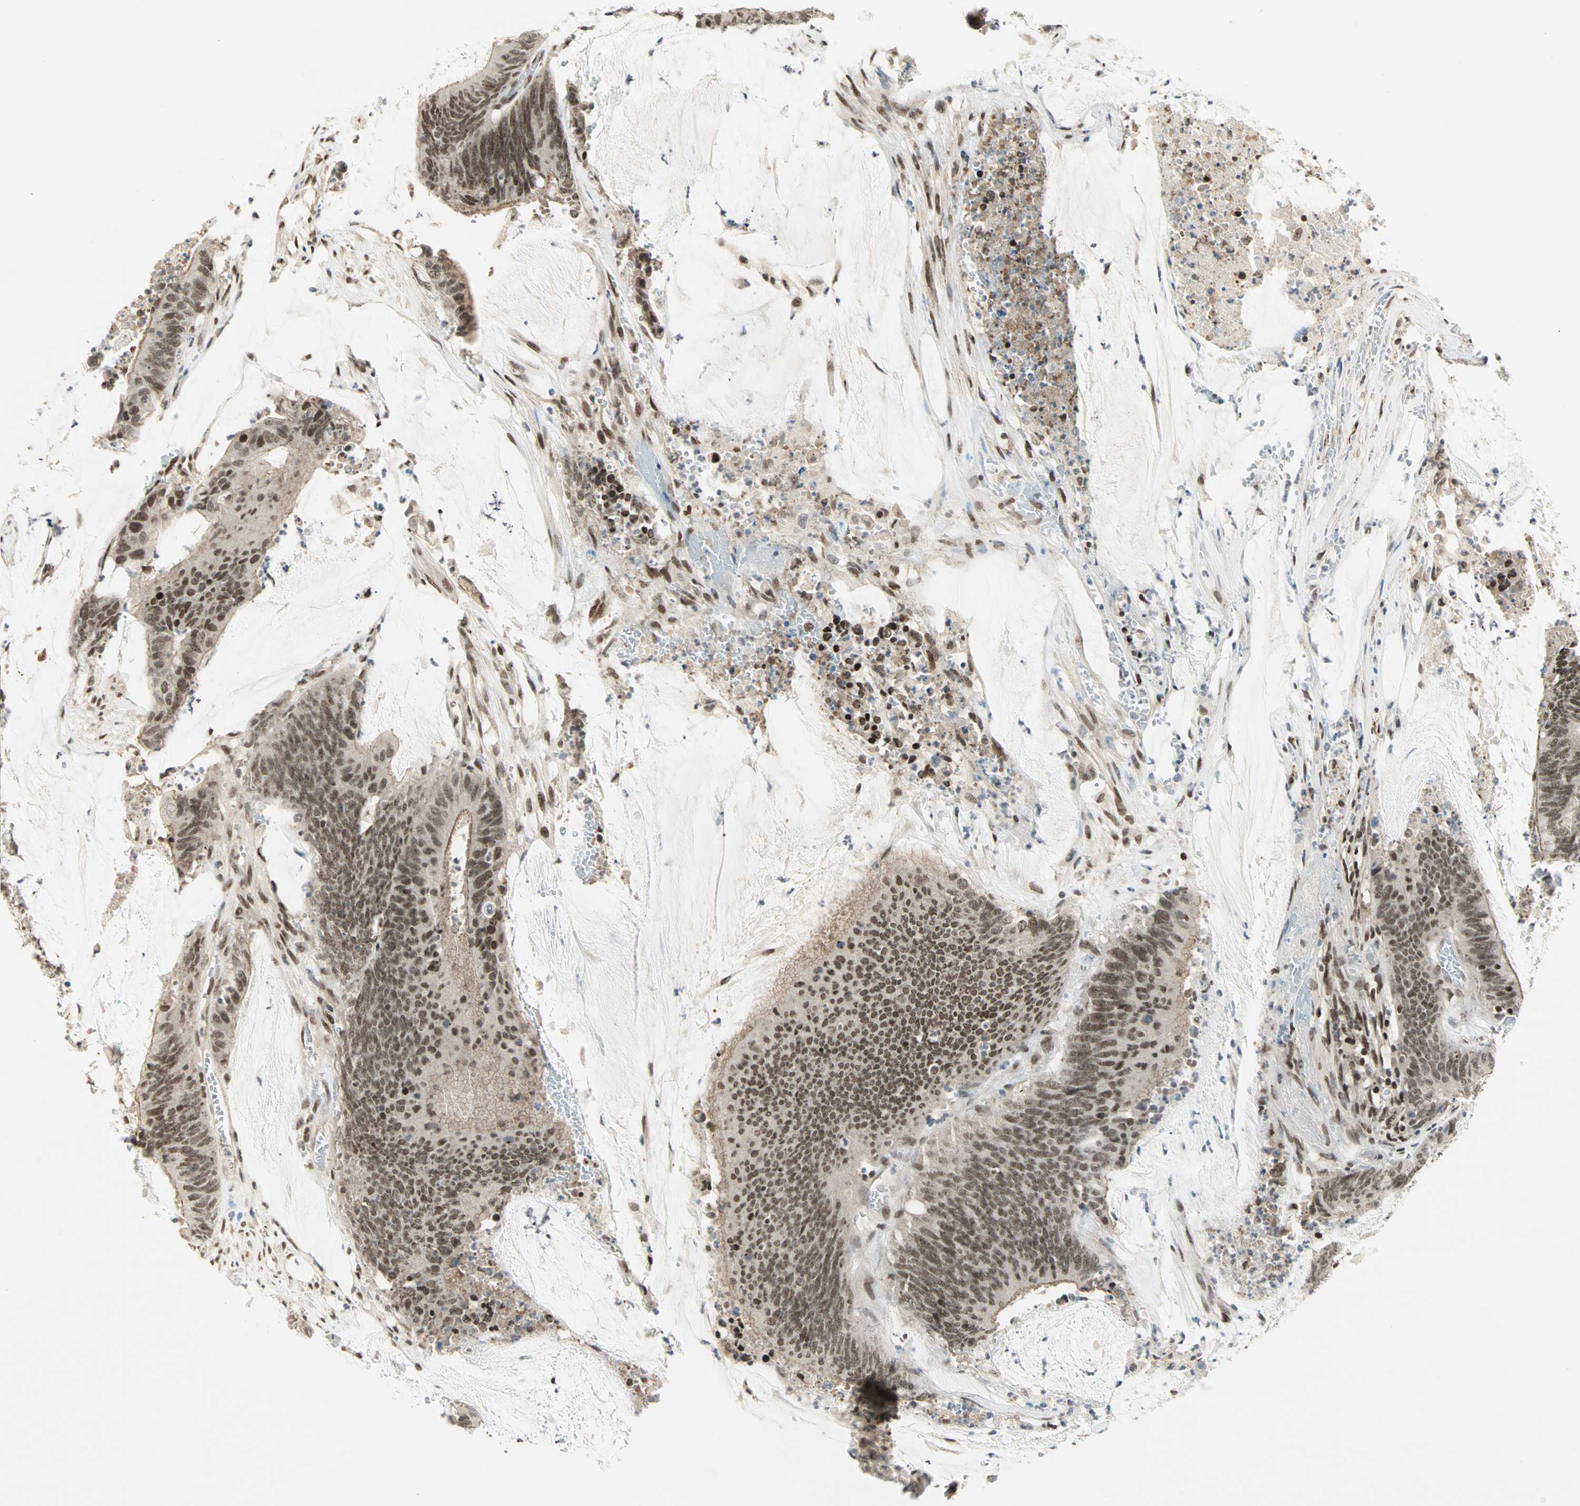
{"staining": {"intensity": "moderate", "quantity": ">75%", "location": "nuclear"}, "tissue": "colorectal cancer", "cell_type": "Tumor cells", "image_type": "cancer", "snomed": [{"axis": "morphology", "description": "Adenocarcinoma, NOS"}, {"axis": "topography", "description": "Rectum"}], "caption": "Tumor cells exhibit medium levels of moderate nuclear positivity in approximately >75% of cells in colorectal cancer.", "gene": "BLM", "patient": {"sex": "female", "age": 66}}